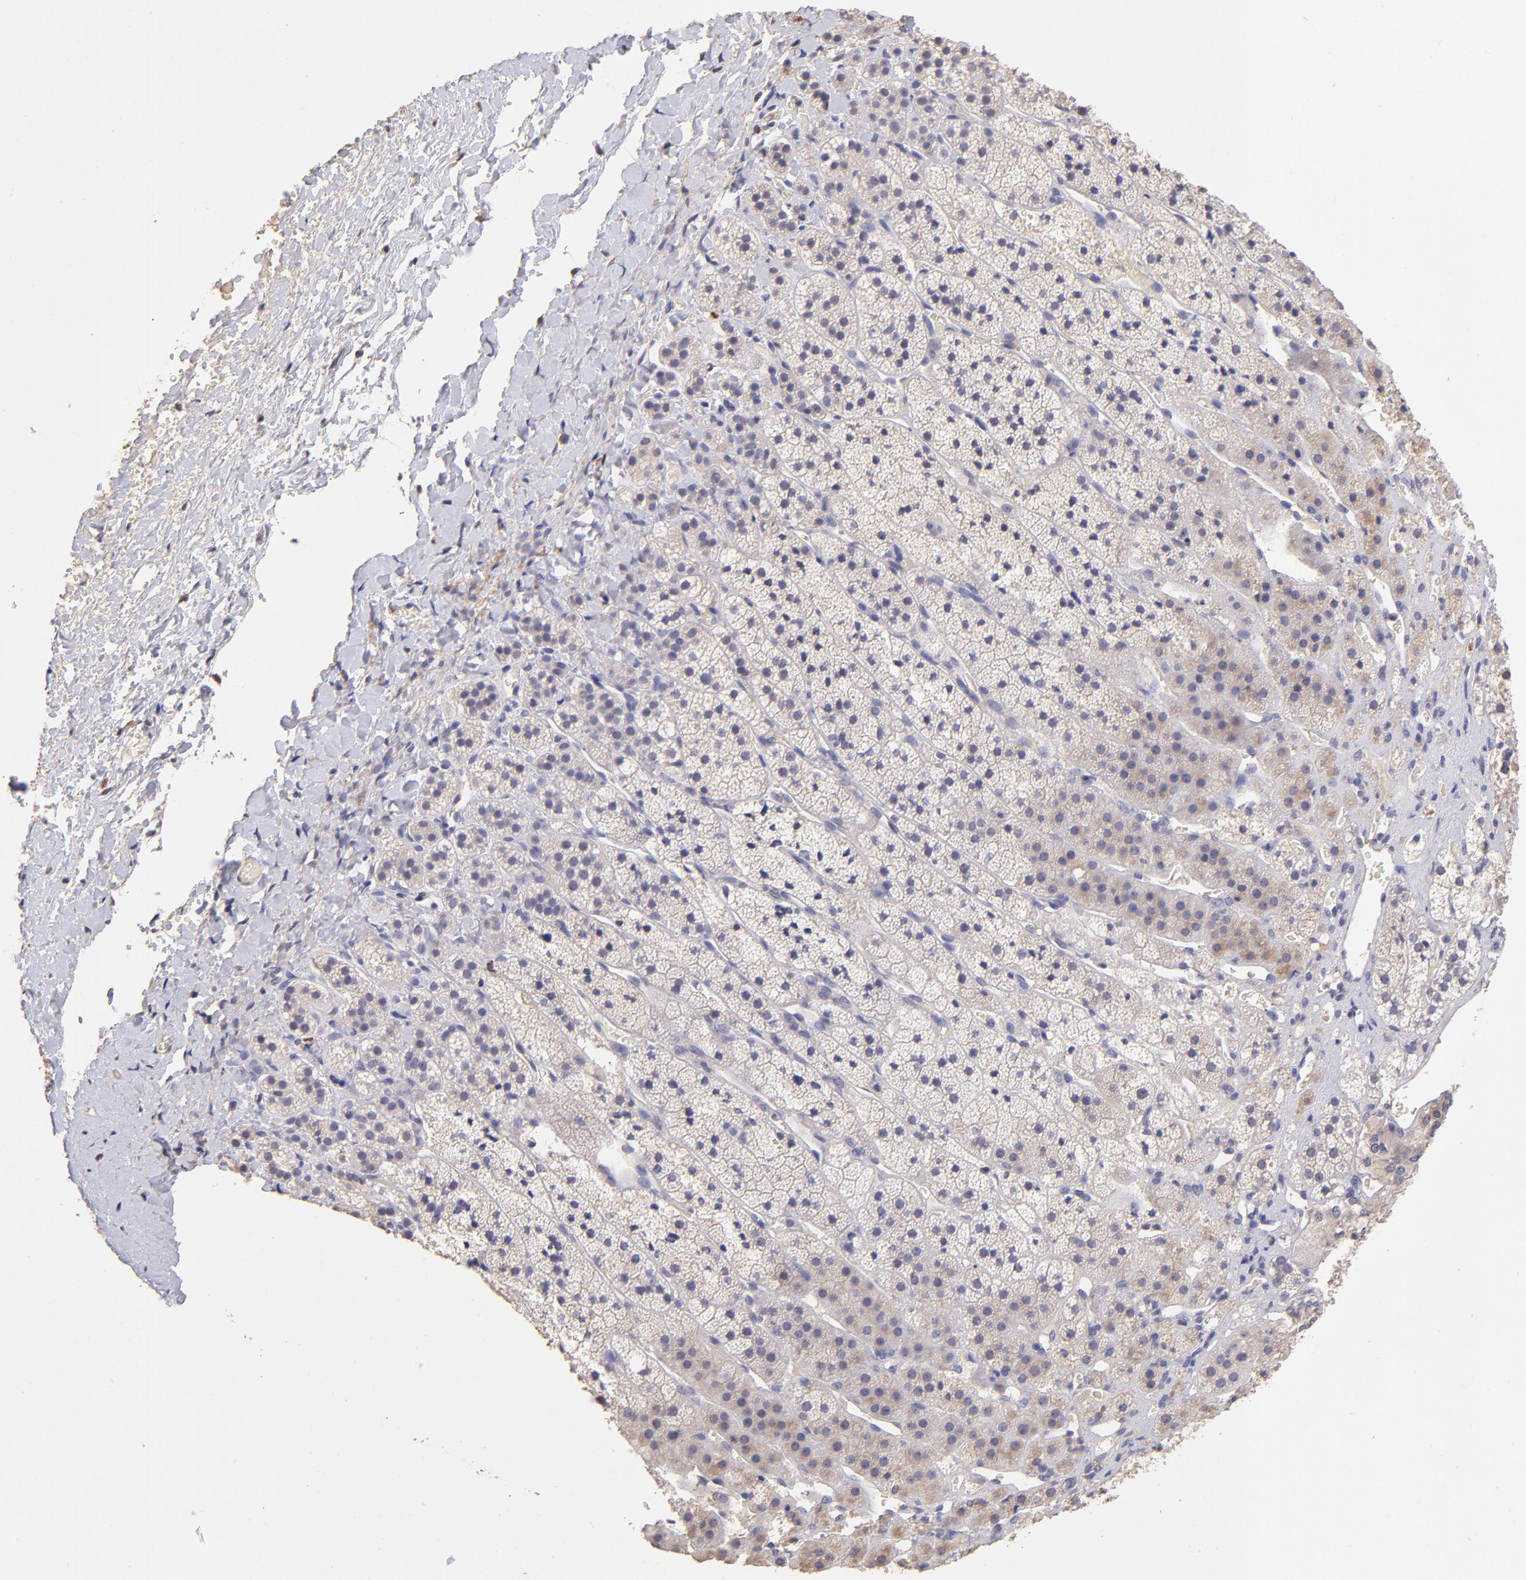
{"staining": {"intensity": "negative", "quantity": "none", "location": "none"}, "tissue": "adrenal gland", "cell_type": "Glandular cells", "image_type": "normal", "snomed": [{"axis": "morphology", "description": "Normal tissue, NOS"}, {"axis": "topography", "description": "Adrenal gland"}], "caption": "IHC image of unremarkable adrenal gland stained for a protein (brown), which reveals no positivity in glandular cells.", "gene": "RNASEL", "patient": {"sex": "female", "age": 44}}